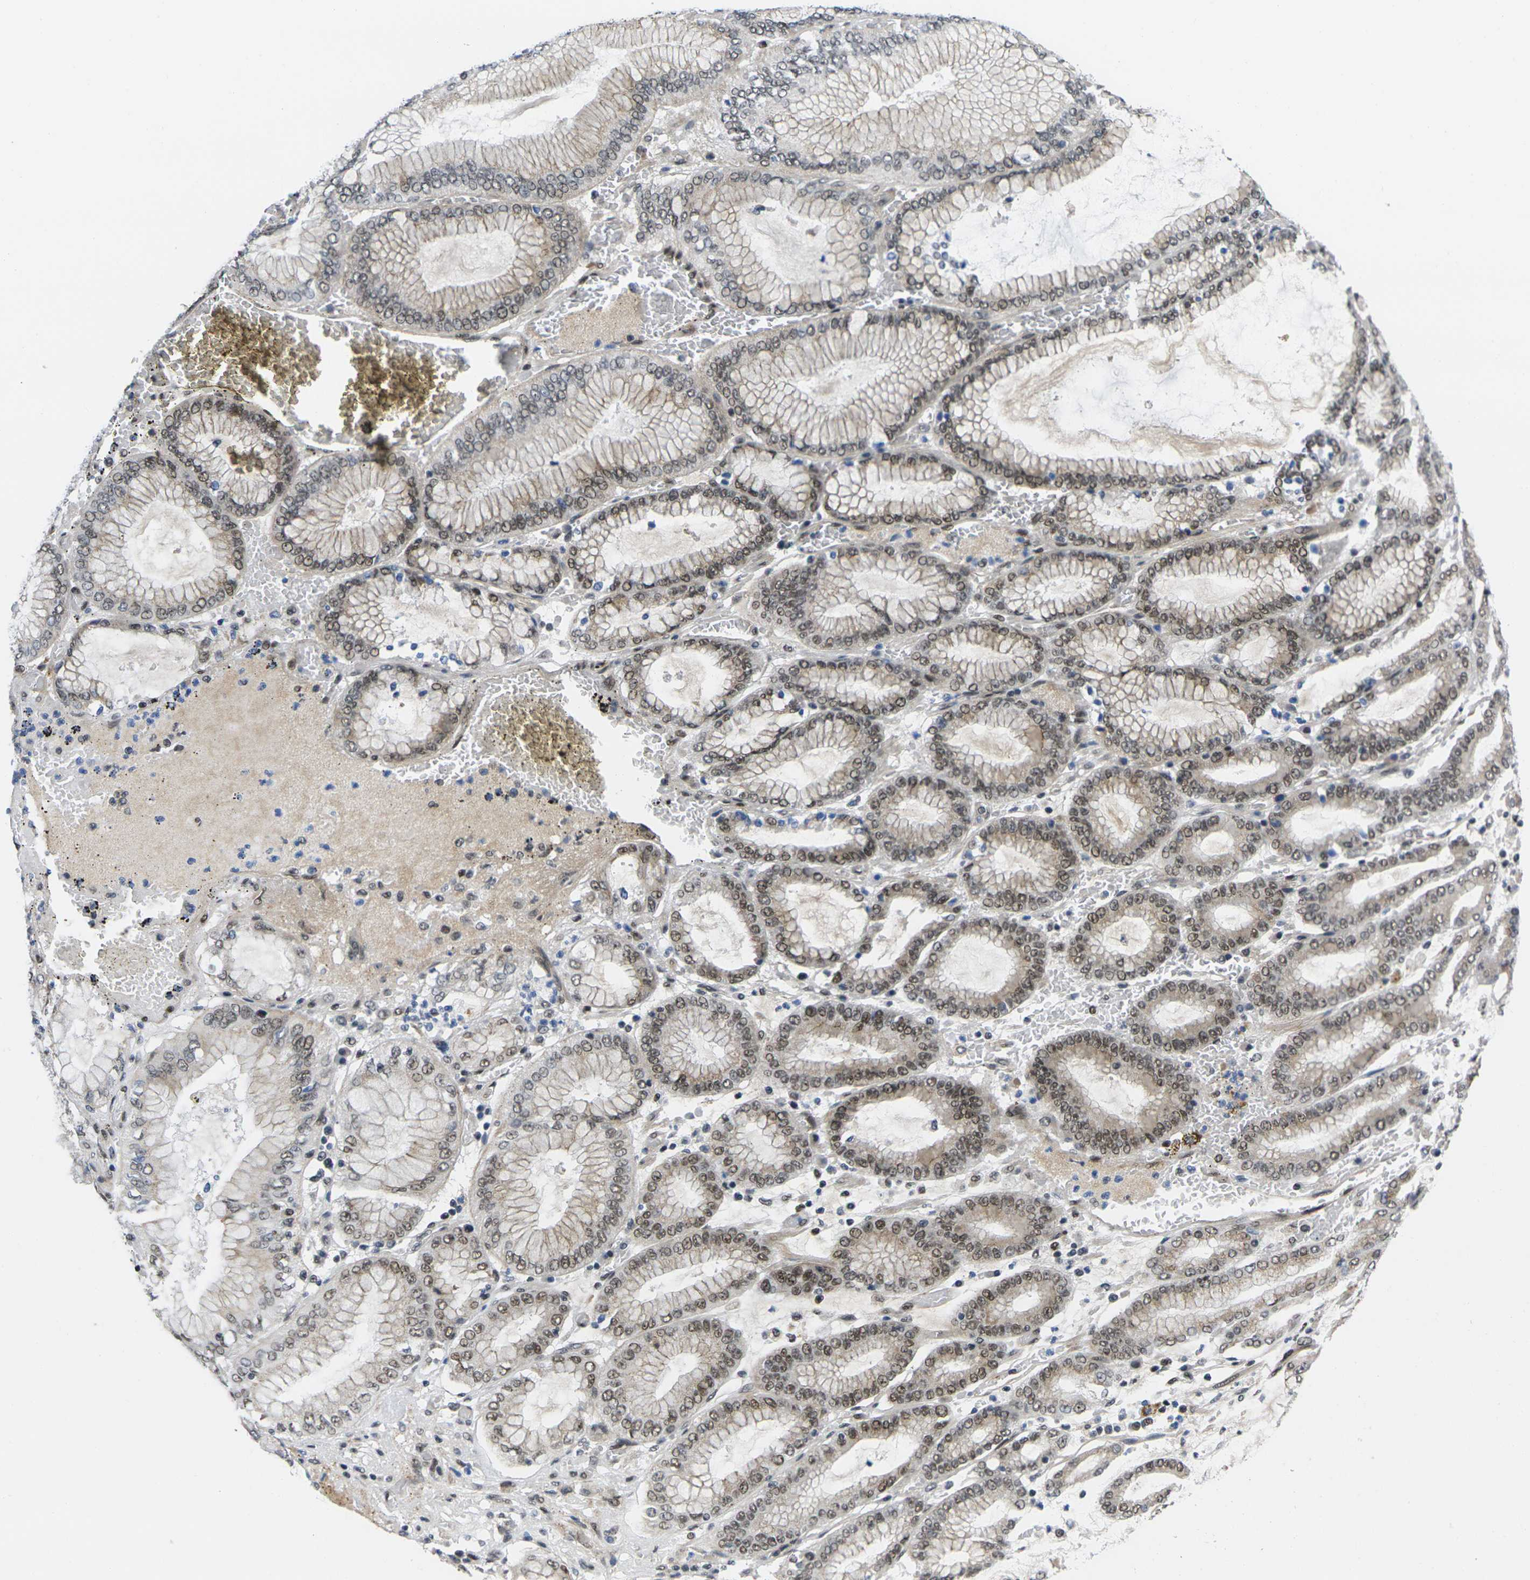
{"staining": {"intensity": "moderate", "quantity": ">75%", "location": "cytoplasmic/membranous,nuclear"}, "tissue": "stomach cancer", "cell_type": "Tumor cells", "image_type": "cancer", "snomed": [{"axis": "morphology", "description": "Normal tissue, NOS"}, {"axis": "morphology", "description": "Adenocarcinoma, NOS"}, {"axis": "topography", "description": "Stomach, upper"}, {"axis": "topography", "description": "Stomach"}], "caption": "Protein staining by immunohistochemistry reveals moderate cytoplasmic/membranous and nuclear positivity in about >75% of tumor cells in stomach cancer (adenocarcinoma).", "gene": "RBM7", "patient": {"sex": "male", "age": 76}}